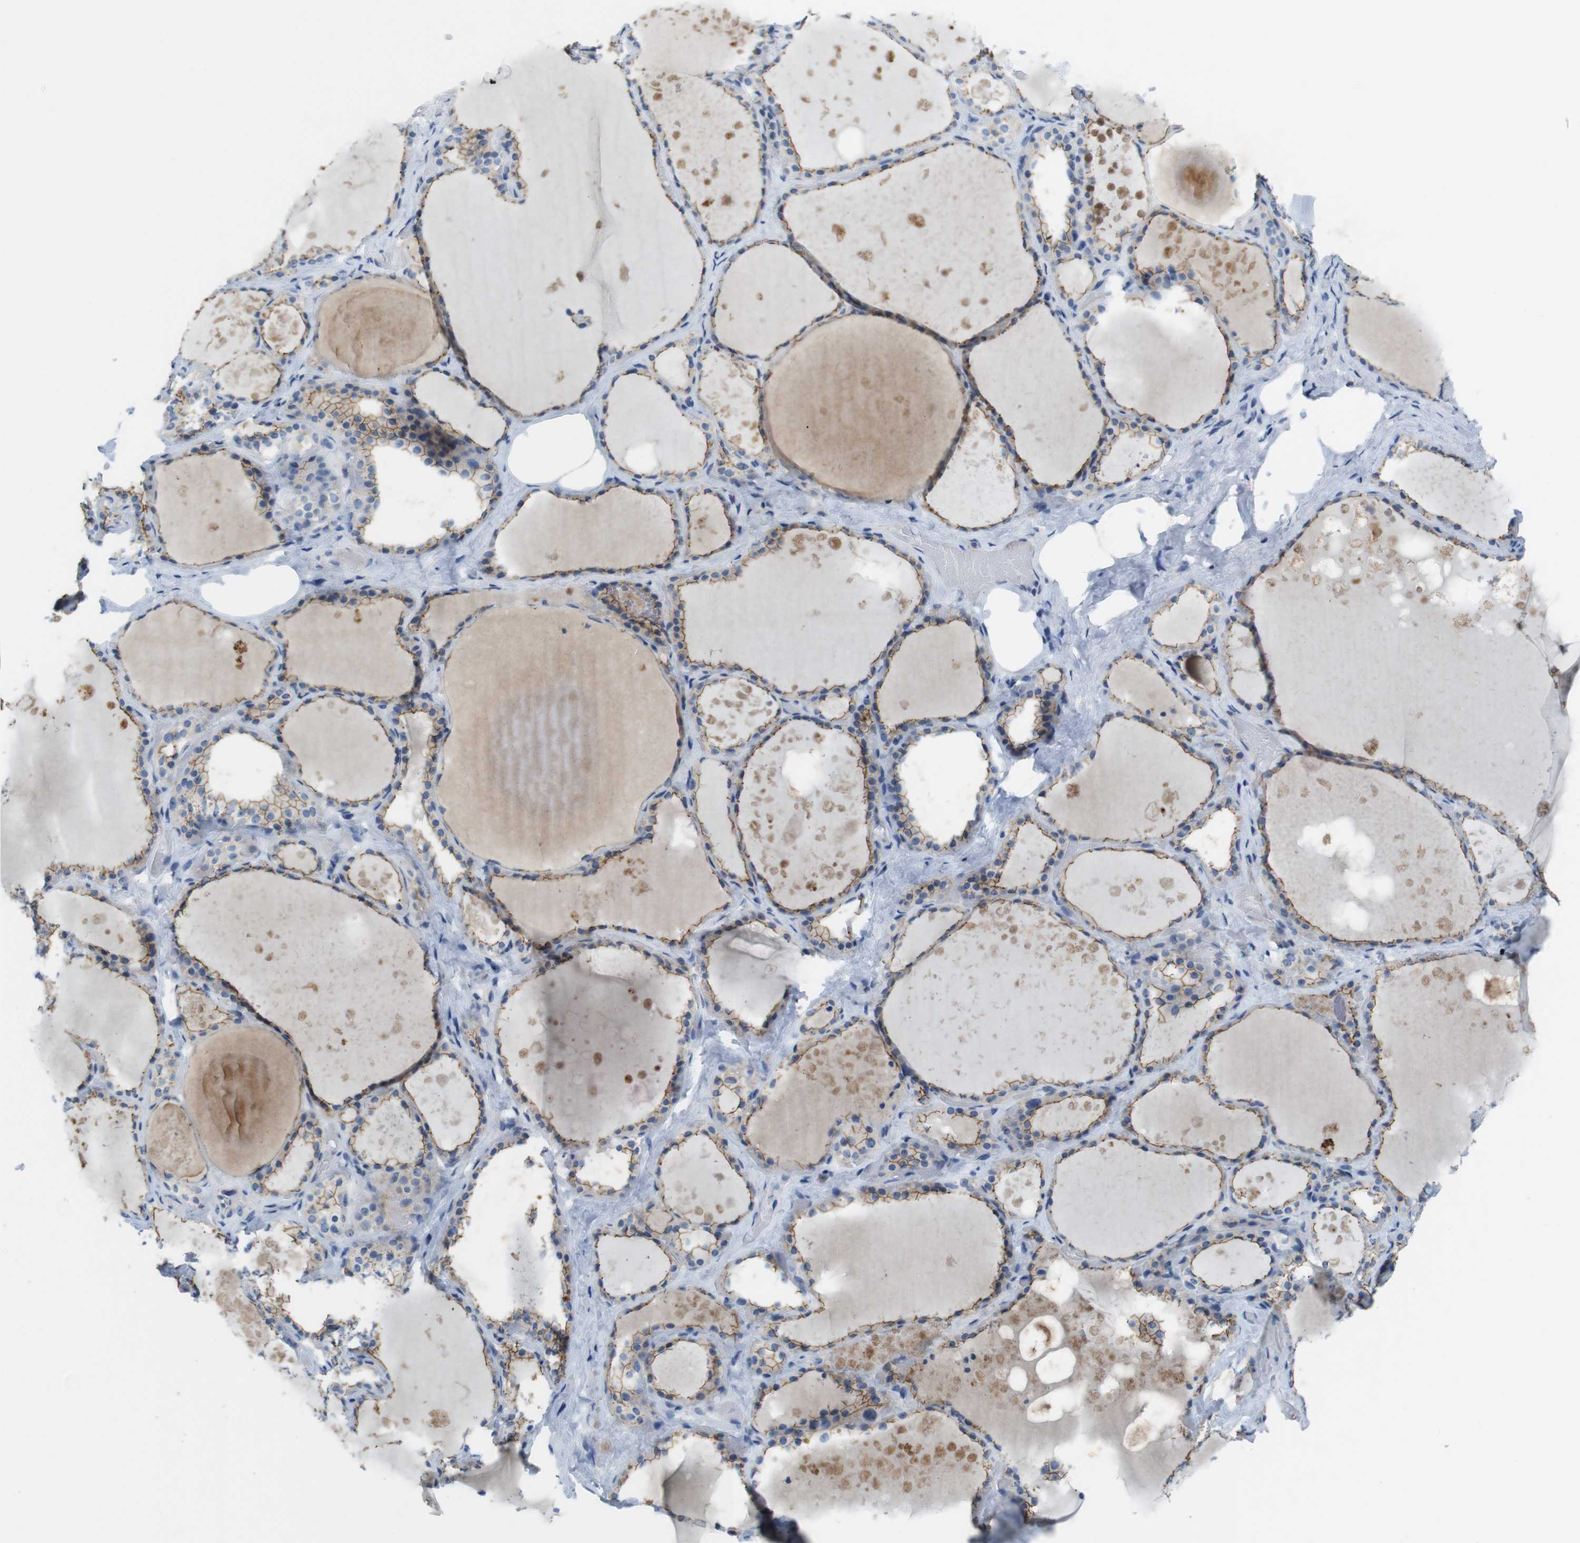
{"staining": {"intensity": "moderate", "quantity": ">75%", "location": "cytoplasmic/membranous"}, "tissue": "thyroid gland", "cell_type": "Glandular cells", "image_type": "normal", "snomed": [{"axis": "morphology", "description": "Normal tissue, NOS"}, {"axis": "topography", "description": "Thyroid gland"}], "caption": "An image showing moderate cytoplasmic/membranous staining in about >75% of glandular cells in benign thyroid gland, as visualized by brown immunohistochemical staining.", "gene": "TJP3", "patient": {"sex": "male", "age": 61}}